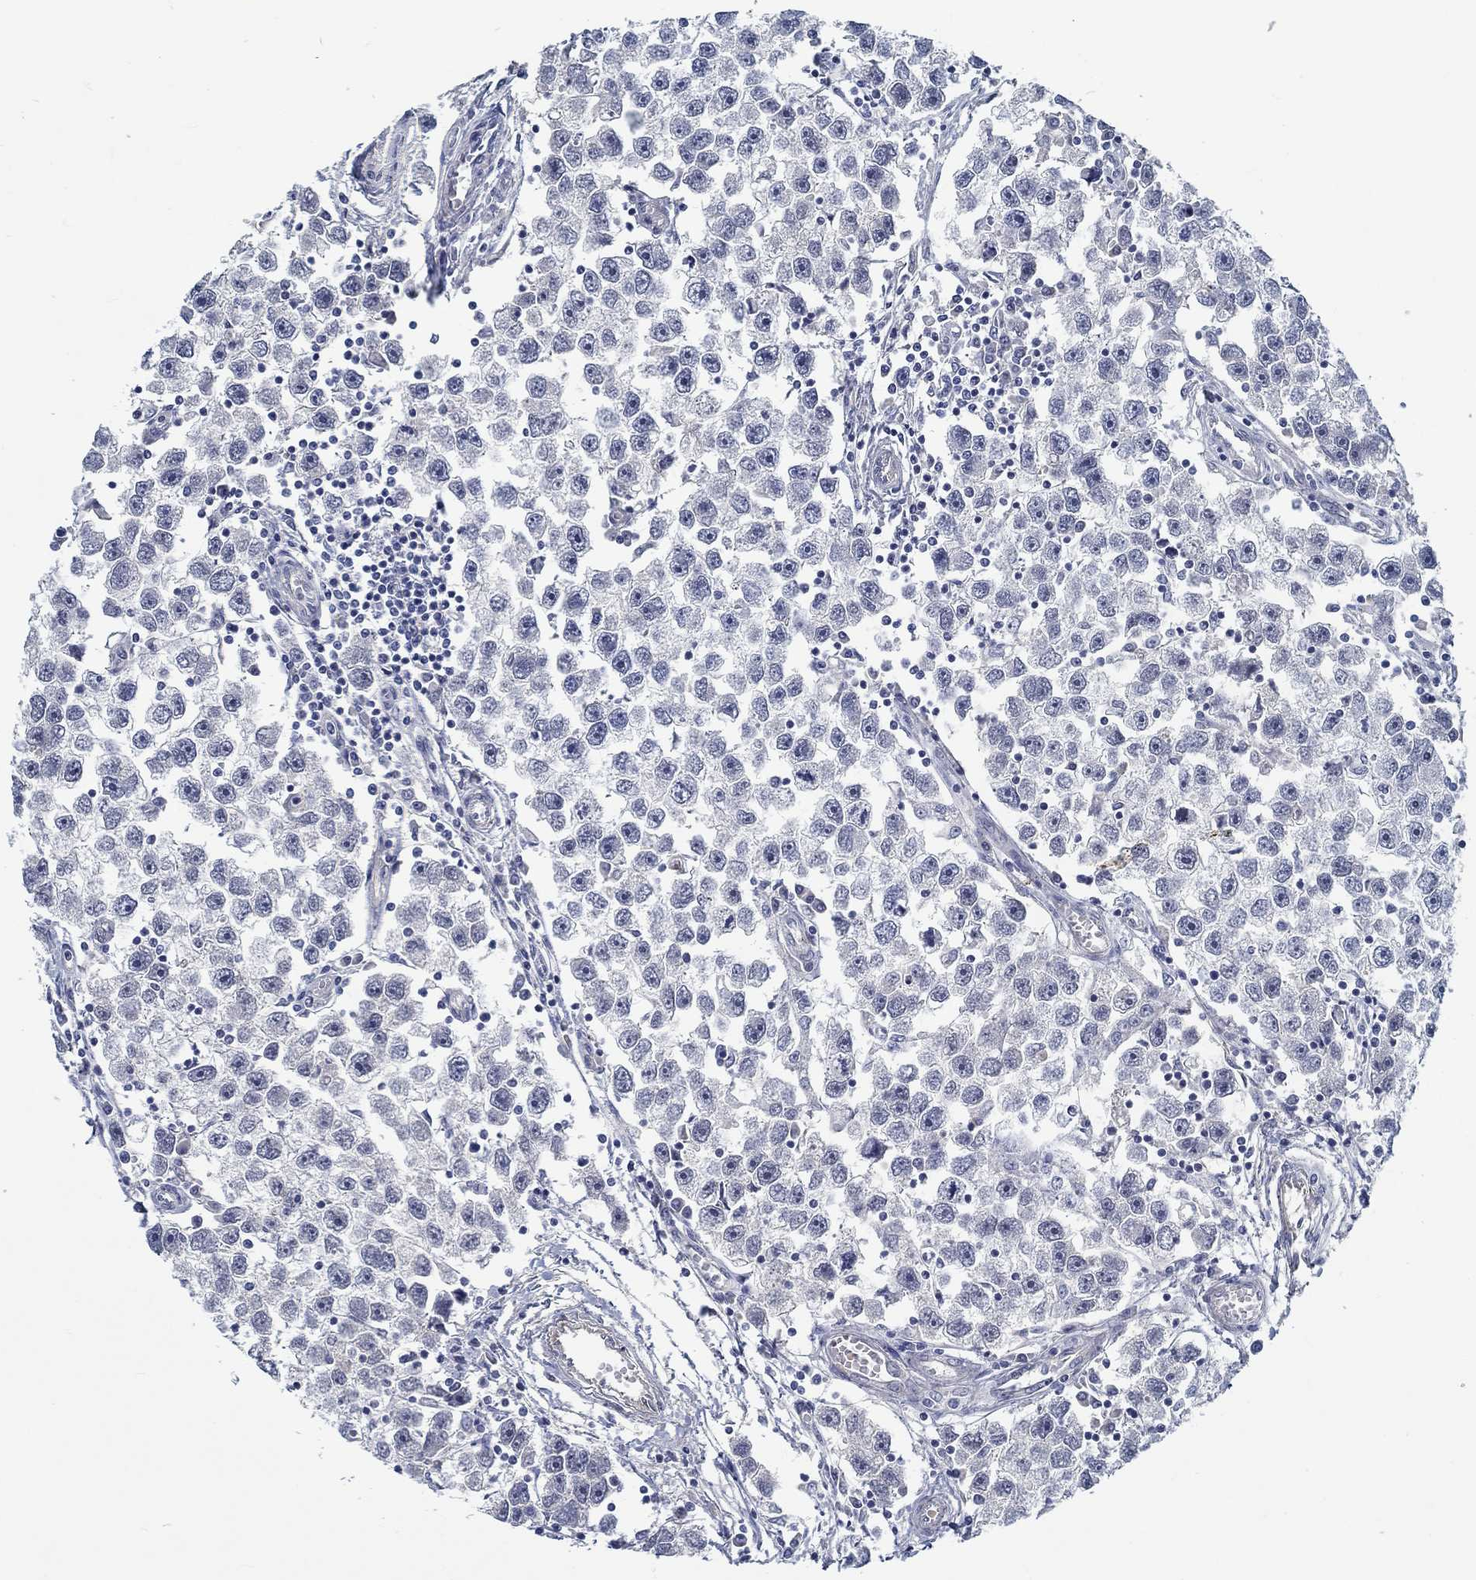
{"staining": {"intensity": "negative", "quantity": "none", "location": "none"}, "tissue": "testis cancer", "cell_type": "Tumor cells", "image_type": "cancer", "snomed": [{"axis": "morphology", "description": "Seminoma, NOS"}, {"axis": "topography", "description": "Testis"}], "caption": "The photomicrograph shows no significant staining in tumor cells of seminoma (testis).", "gene": "MYBPC1", "patient": {"sex": "male", "age": 30}}